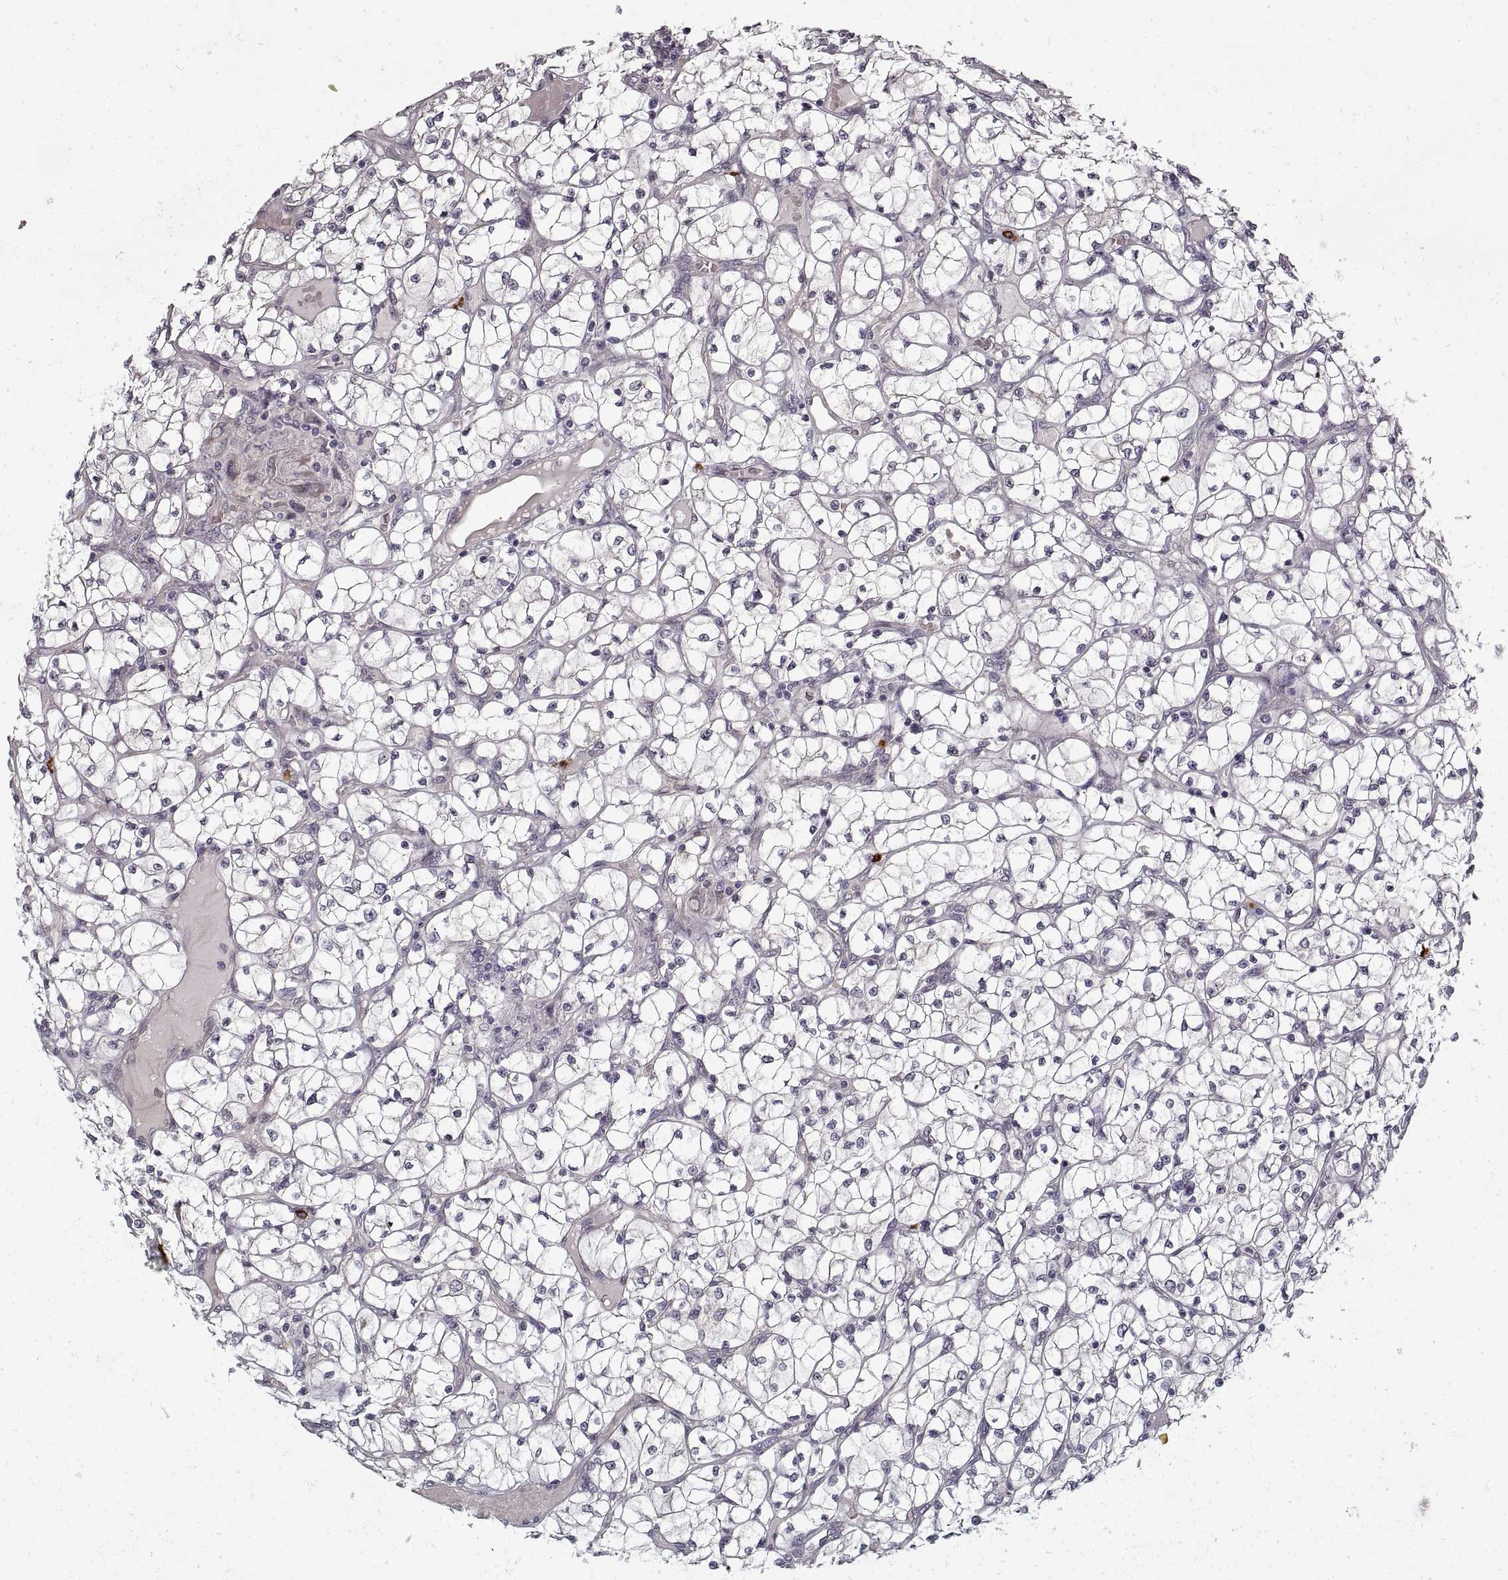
{"staining": {"intensity": "negative", "quantity": "none", "location": "none"}, "tissue": "renal cancer", "cell_type": "Tumor cells", "image_type": "cancer", "snomed": [{"axis": "morphology", "description": "Adenocarcinoma, NOS"}, {"axis": "topography", "description": "Kidney"}], "caption": "Tumor cells show no significant positivity in renal cancer (adenocarcinoma).", "gene": "LAMB2", "patient": {"sex": "female", "age": 64}}